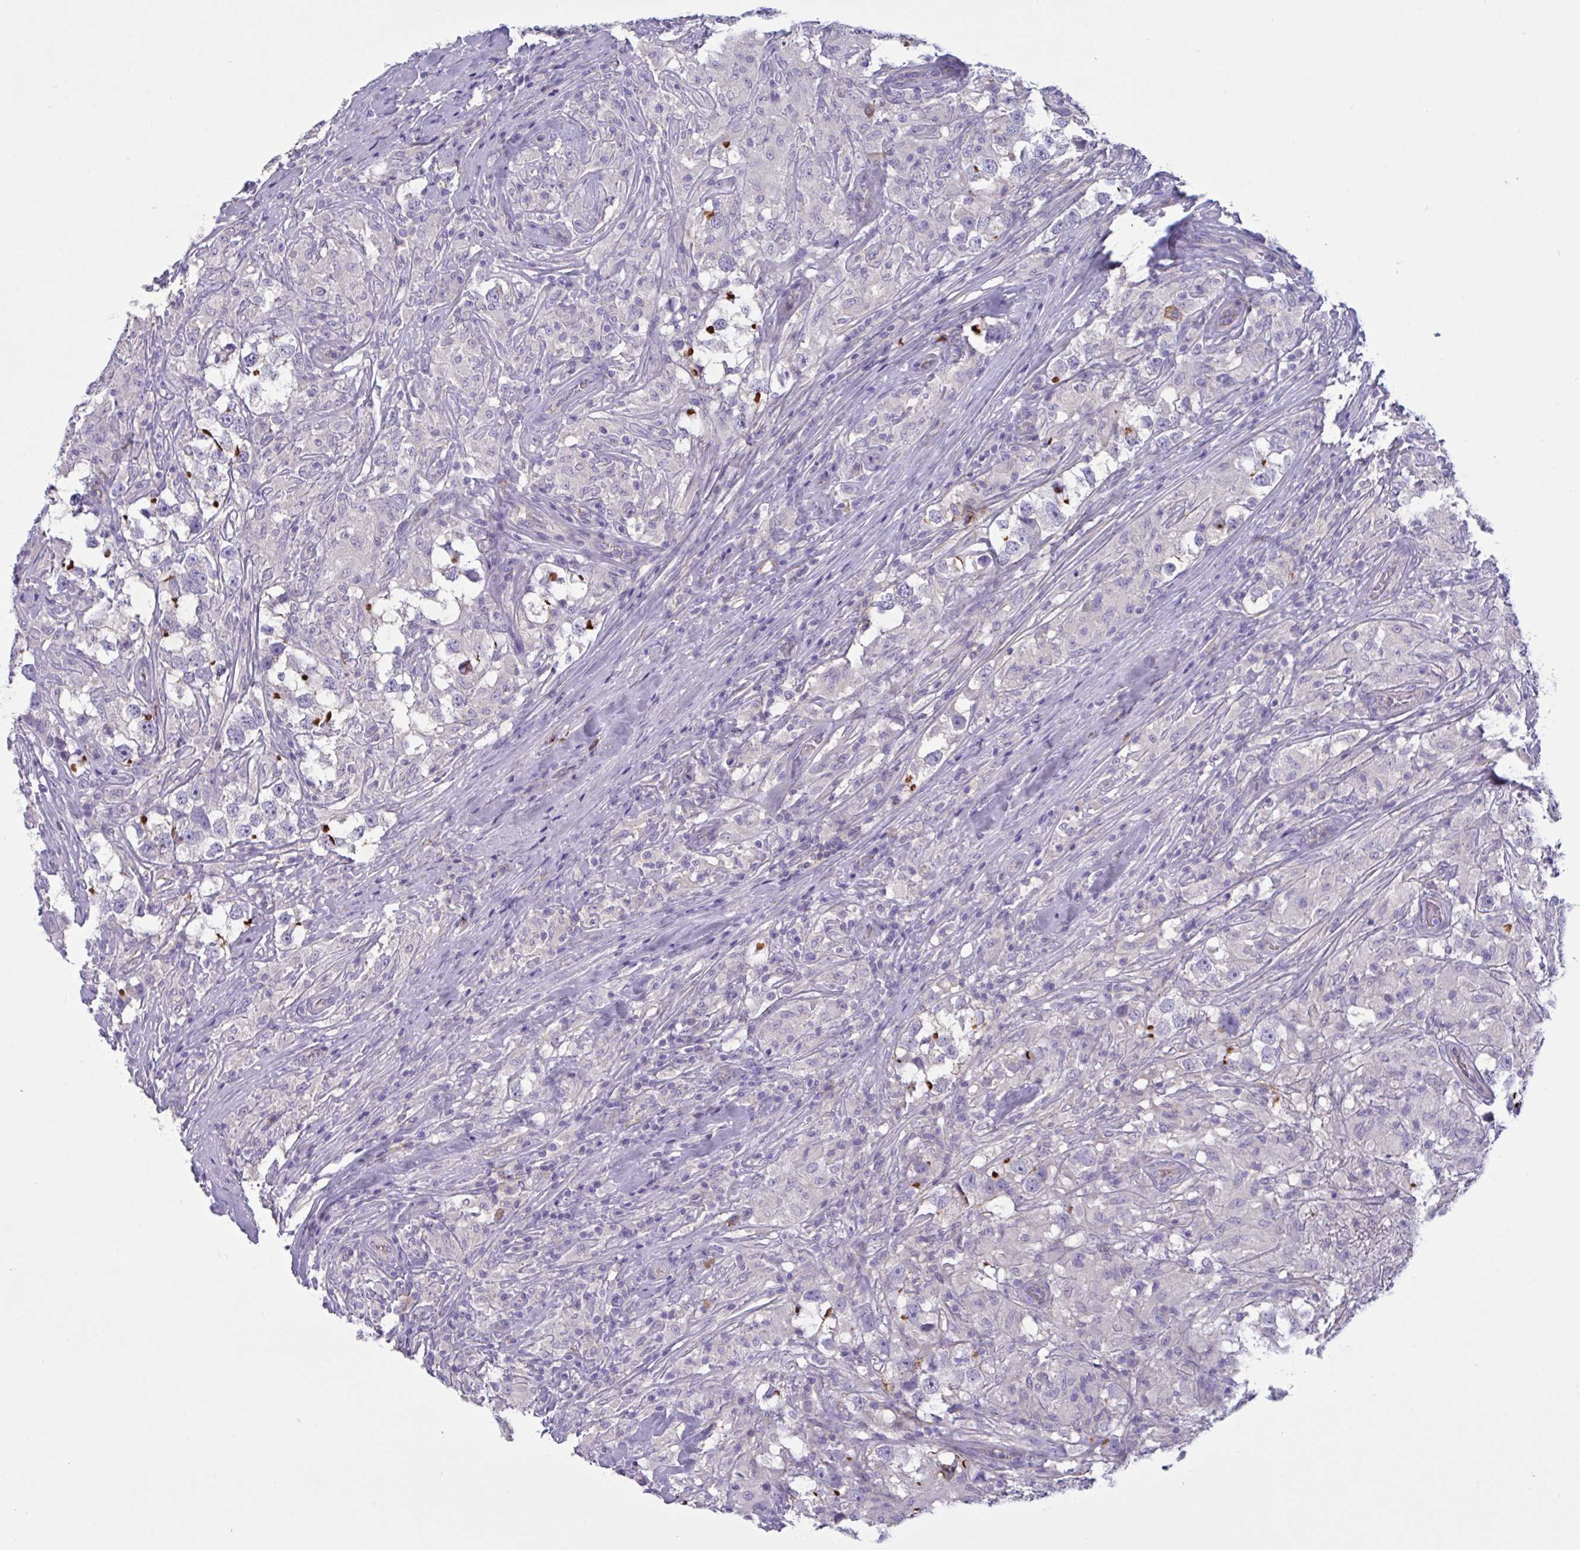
{"staining": {"intensity": "strong", "quantity": "<25%", "location": "cytoplasmic/membranous"}, "tissue": "testis cancer", "cell_type": "Tumor cells", "image_type": "cancer", "snomed": [{"axis": "morphology", "description": "Seminoma, NOS"}, {"axis": "topography", "description": "Testis"}], "caption": "A photomicrograph of human testis seminoma stained for a protein exhibits strong cytoplasmic/membranous brown staining in tumor cells.", "gene": "SLC66A1", "patient": {"sex": "male", "age": 46}}